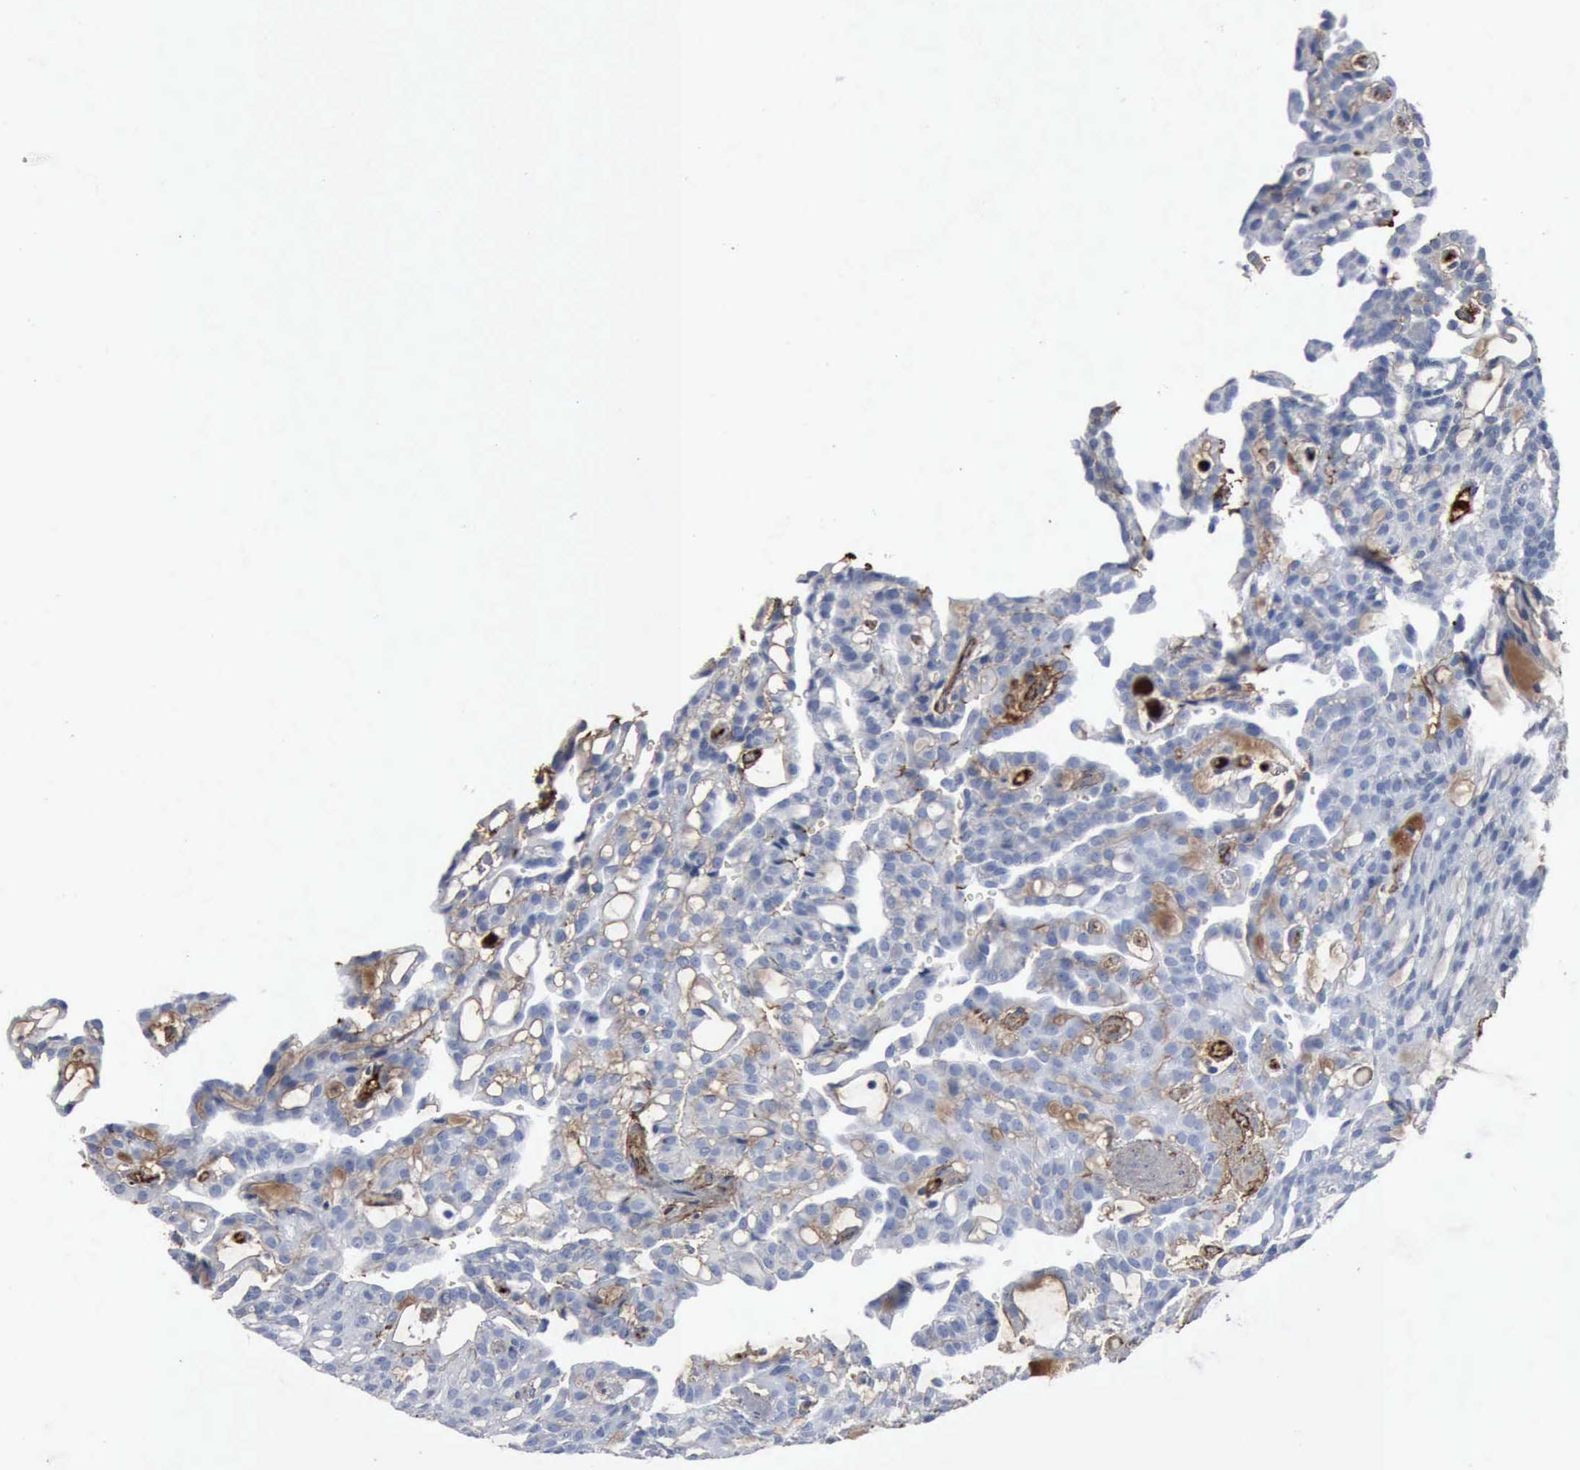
{"staining": {"intensity": "weak", "quantity": "25%-75%", "location": "cytoplasmic/membranous"}, "tissue": "renal cancer", "cell_type": "Tumor cells", "image_type": "cancer", "snomed": [{"axis": "morphology", "description": "Adenocarcinoma, NOS"}, {"axis": "topography", "description": "Kidney"}], "caption": "DAB immunohistochemical staining of human adenocarcinoma (renal) reveals weak cytoplasmic/membranous protein positivity in about 25%-75% of tumor cells.", "gene": "FN1", "patient": {"sex": "male", "age": 63}}